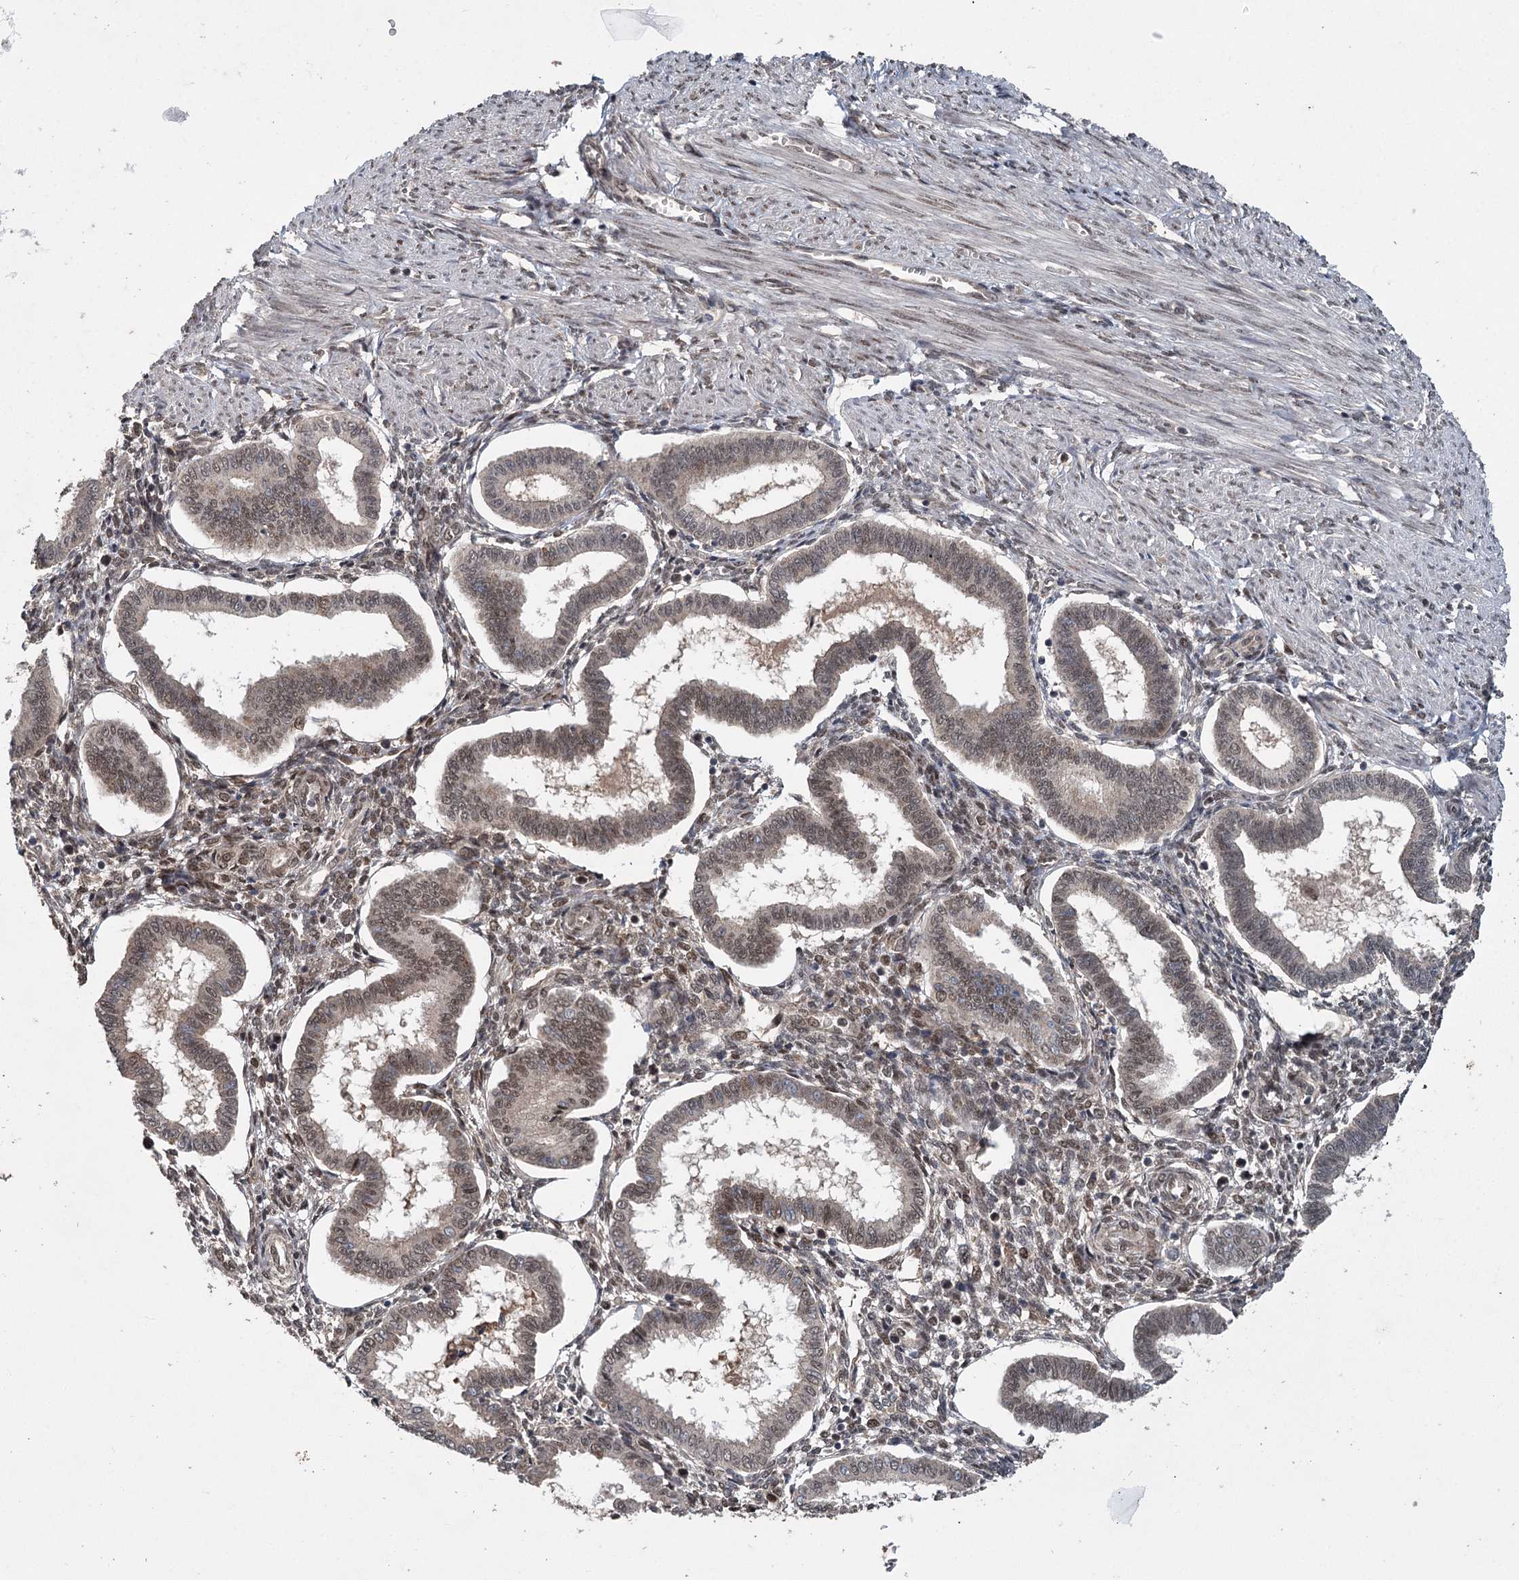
{"staining": {"intensity": "weak", "quantity": "25%-75%", "location": "cytoplasmic/membranous,nuclear"}, "tissue": "endometrium", "cell_type": "Cells in endometrial stroma", "image_type": "normal", "snomed": [{"axis": "morphology", "description": "Normal tissue, NOS"}, {"axis": "topography", "description": "Endometrium"}], "caption": "DAB immunohistochemical staining of benign endometrium exhibits weak cytoplasmic/membranous,nuclear protein staining in approximately 25%-75% of cells in endometrial stroma.", "gene": "MYG1", "patient": {"sex": "female", "age": 25}}